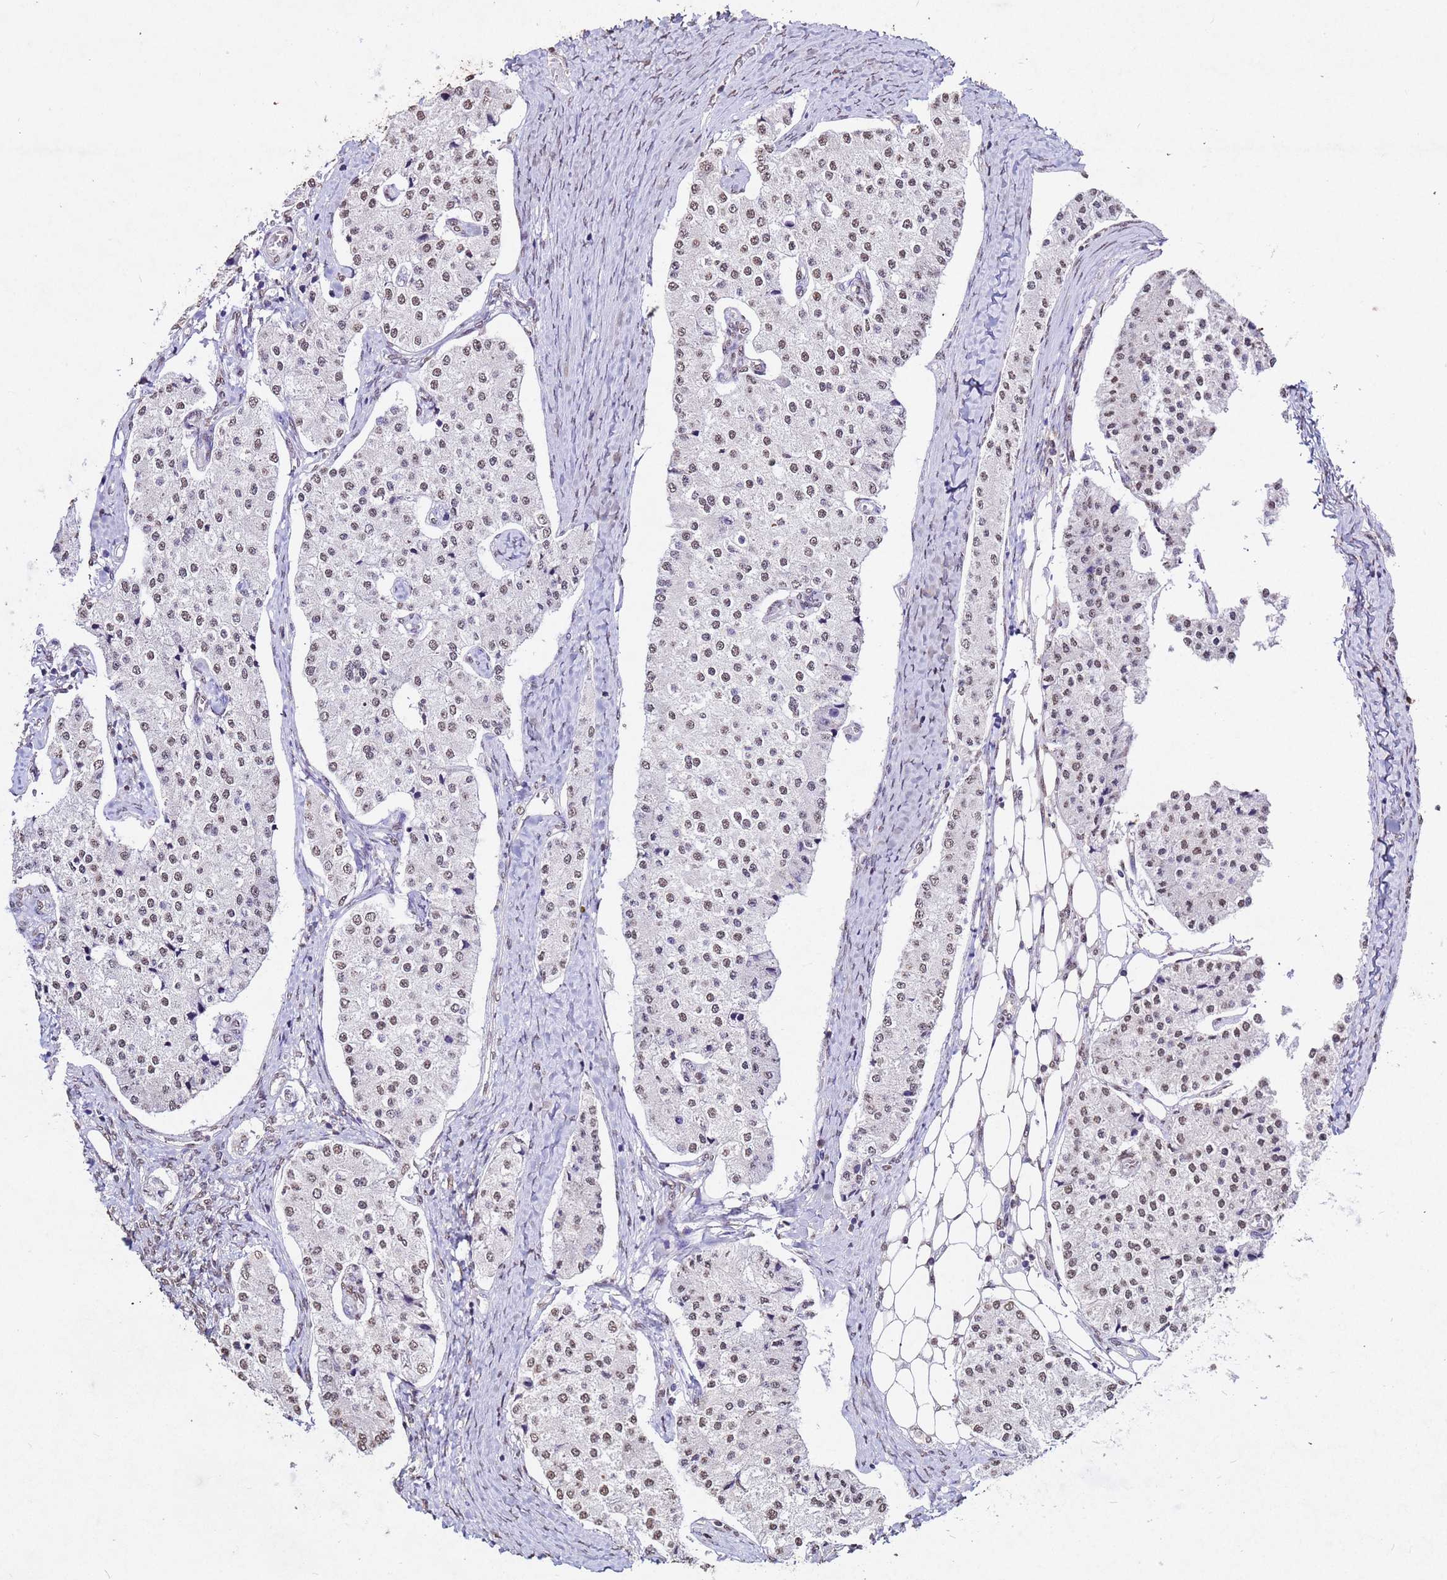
{"staining": {"intensity": "weak", "quantity": ">75%", "location": "nuclear"}, "tissue": "carcinoid", "cell_type": "Tumor cells", "image_type": "cancer", "snomed": [{"axis": "morphology", "description": "Carcinoid, malignant, NOS"}, {"axis": "topography", "description": "Colon"}], "caption": "A high-resolution histopathology image shows immunohistochemistry staining of malignant carcinoid, which shows weak nuclear expression in about >75% of tumor cells. (DAB (3,3'-diaminobenzidine) IHC, brown staining for protein, blue staining for nuclei).", "gene": "MYOCD", "patient": {"sex": "female", "age": 52}}